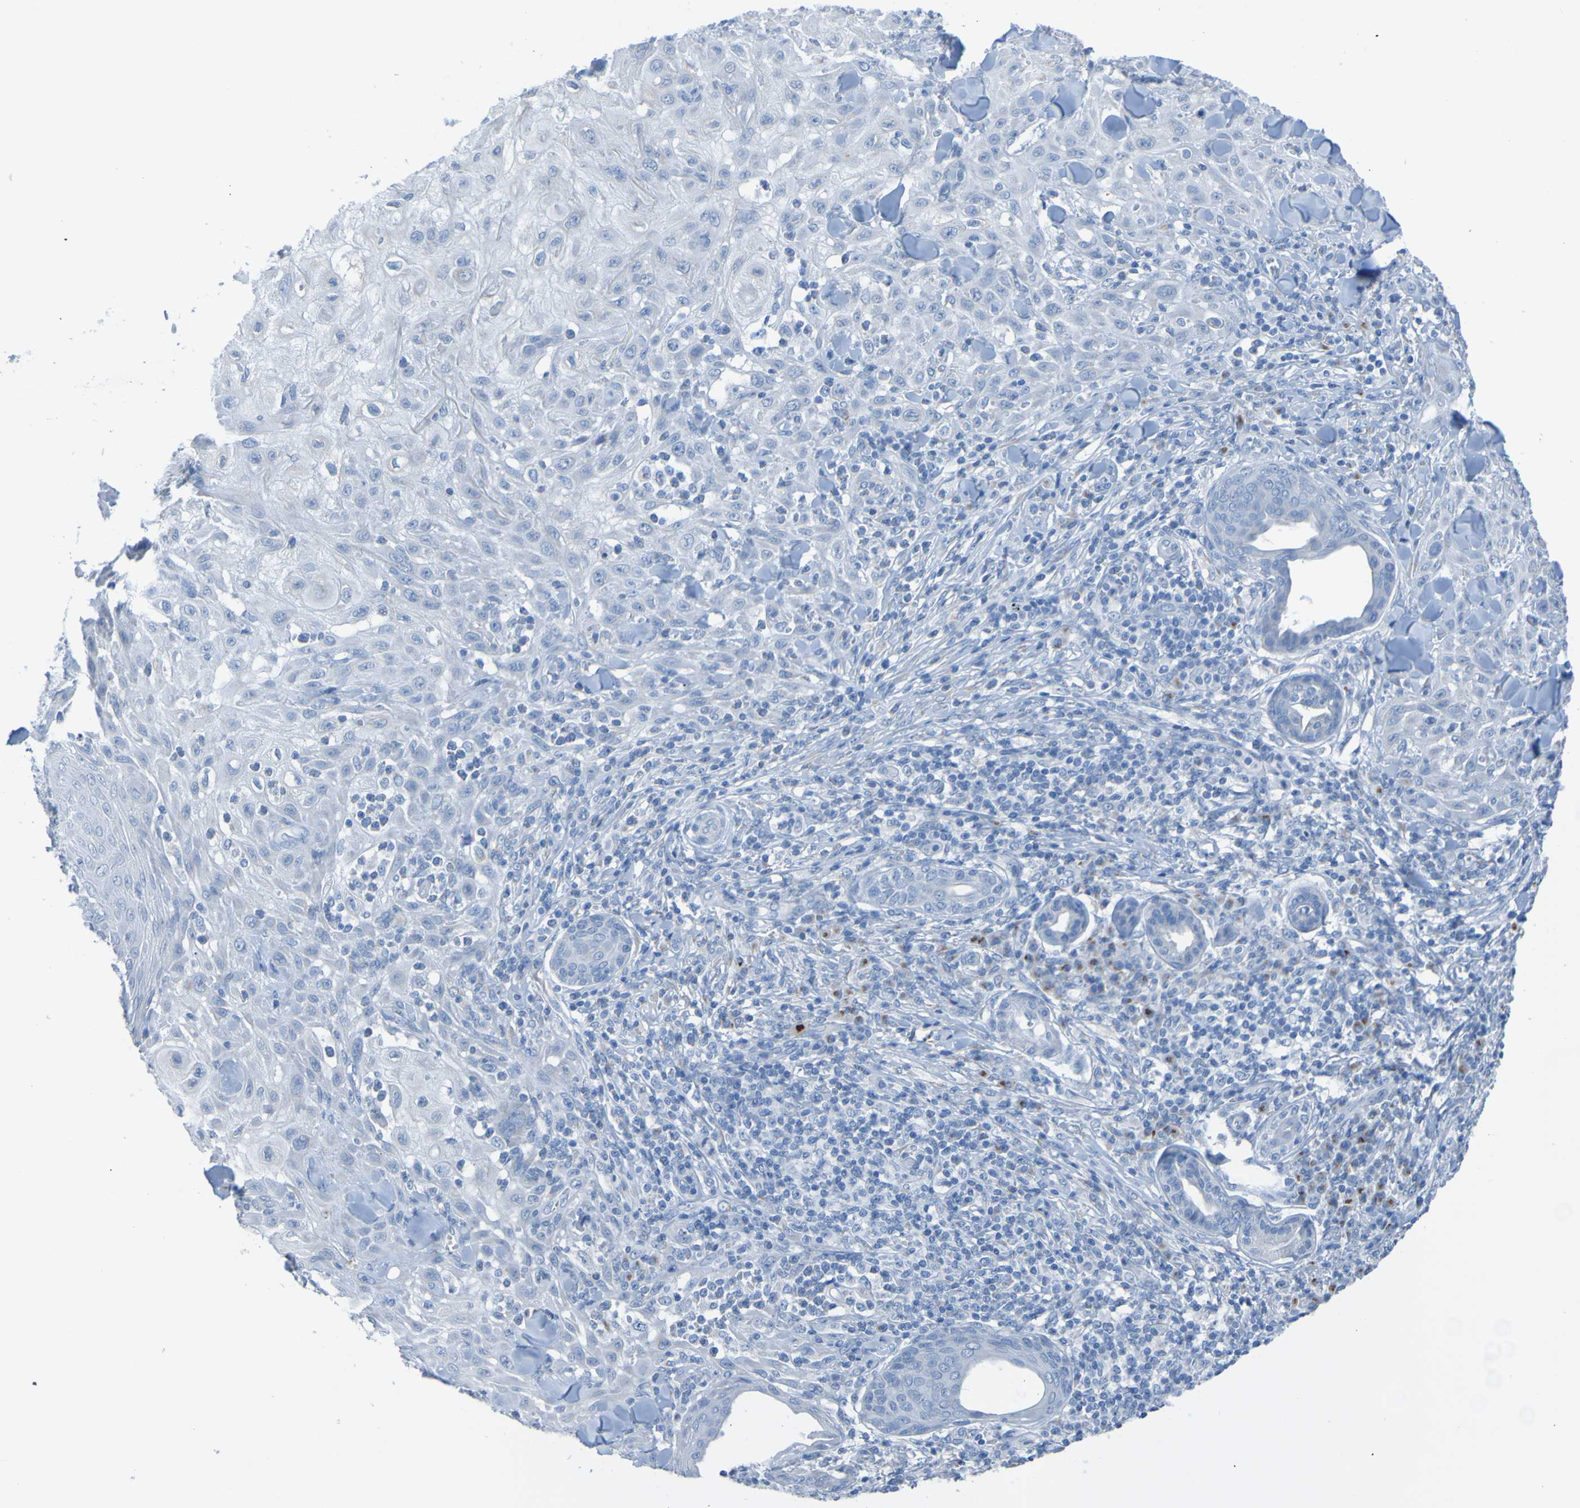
{"staining": {"intensity": "negative", "quantity": "none", "location": "none"}, "tissue": "skin cancer", "cell_type": "Tumor cells", "image_type": "cancer", "snomed": [{"axis": "morphology", "description": "Squamous cell carcinoma, NOS"}, {"axis": "topography", "description": "Skin"}], "caption": "Immunohistochemistry photomicrograph of neoplastic tissue: skin cancer (squamous cell carcinoma) stained with DAB displays no significant protein expression in tumor cells.", "gene": "ACMSD", "patient": {"sex": "male", "age": 24}}